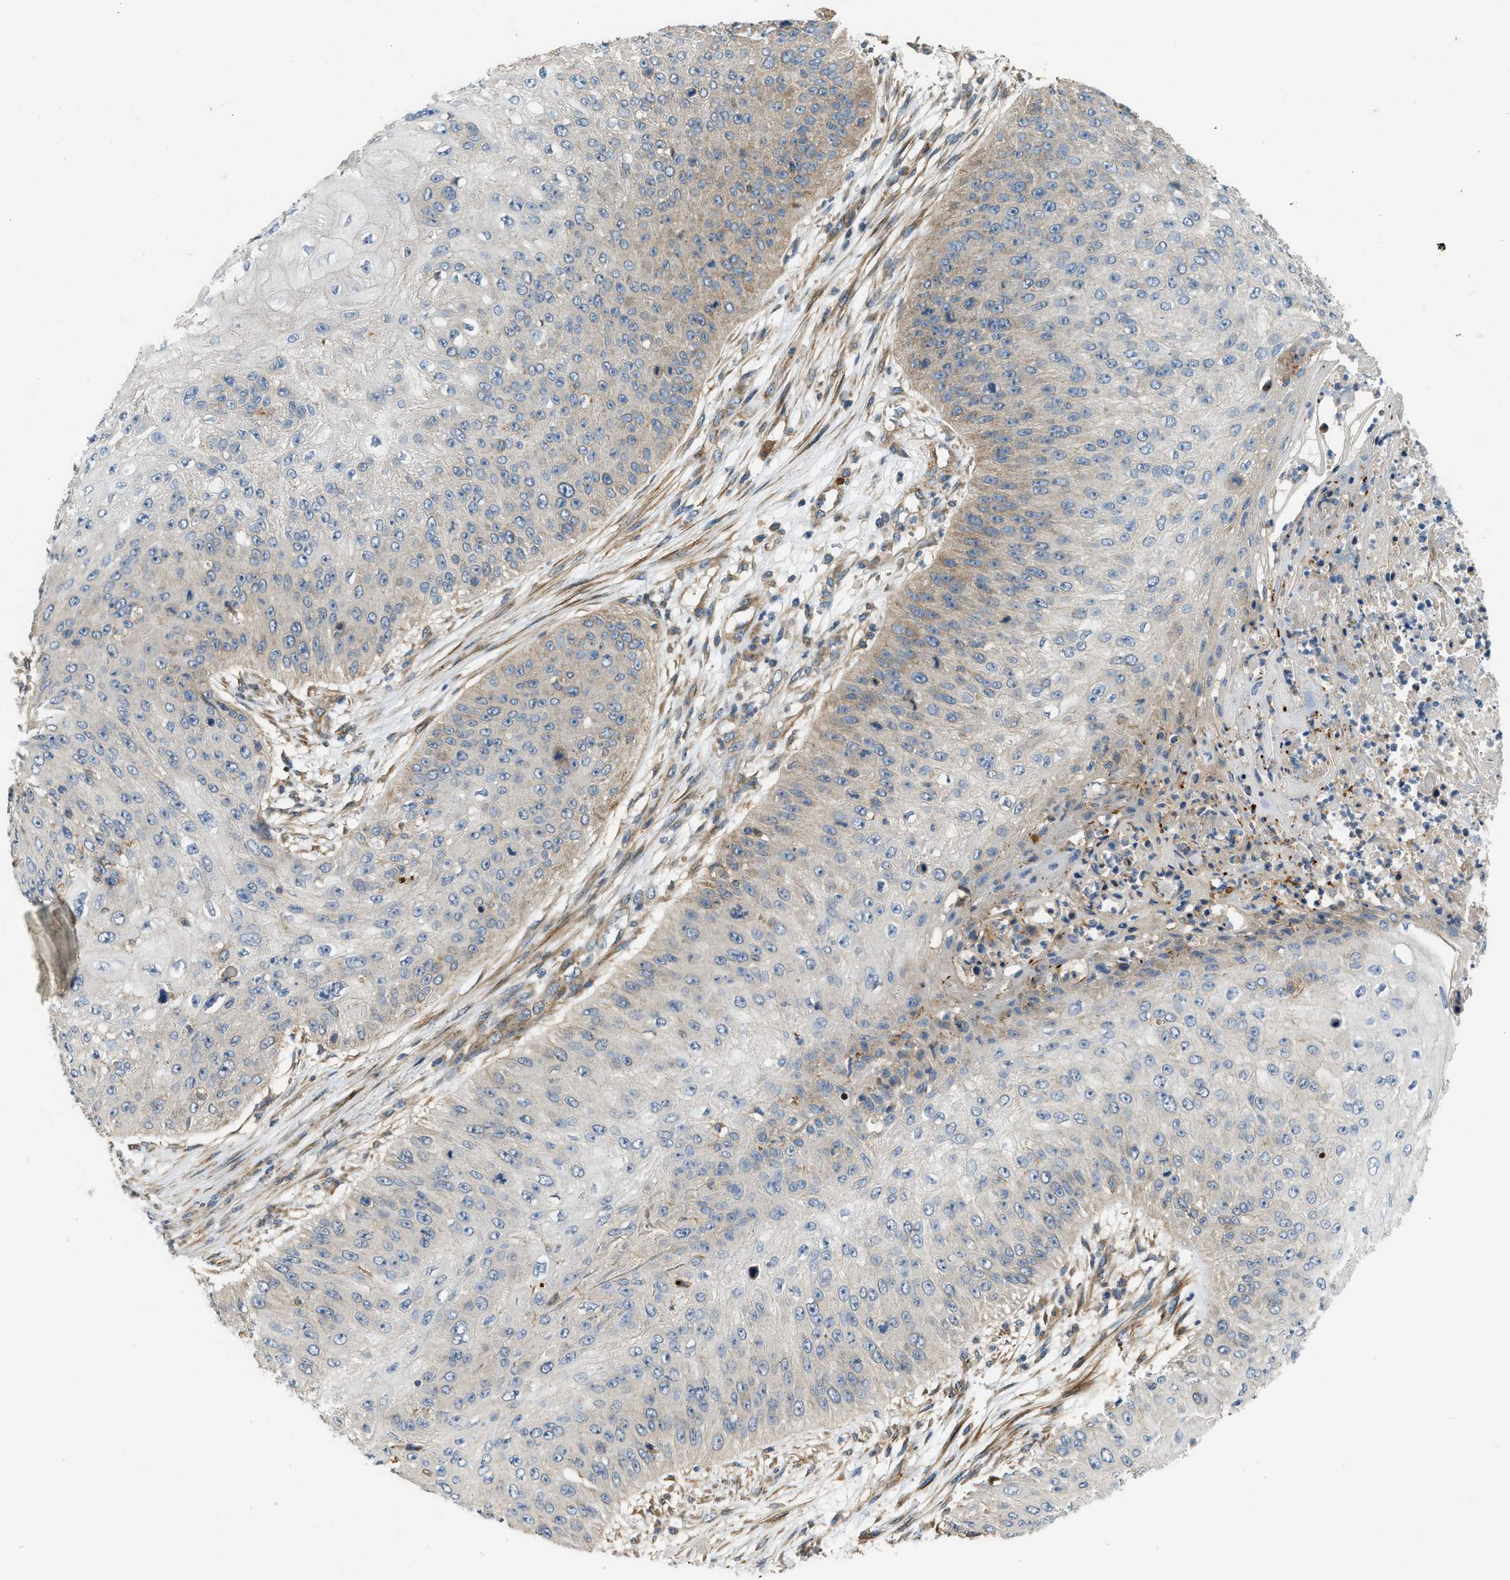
{"staining": {"intensity": "moderate", "quantity": "<25%", "location": "cytoplasmic/membranous"}, "tissue": "skin cancer", "cell_type": "Tumor cells", "image_type": "cancer", "snomed": [{"axis": "morphology", "description": "Squamous cell carcinoma, NOS"}, {"axis": "topography", "description": "Skin"}], "caption": "Skin cancer (squamous cell carcinoma) was stained to show a protein in brown. There is low levels of moderate cytoplasmic/membranous expression in about <25% of tumor cells.", "gene": "BTN3A2", "patient": {"sex": "female", "age": 80}}